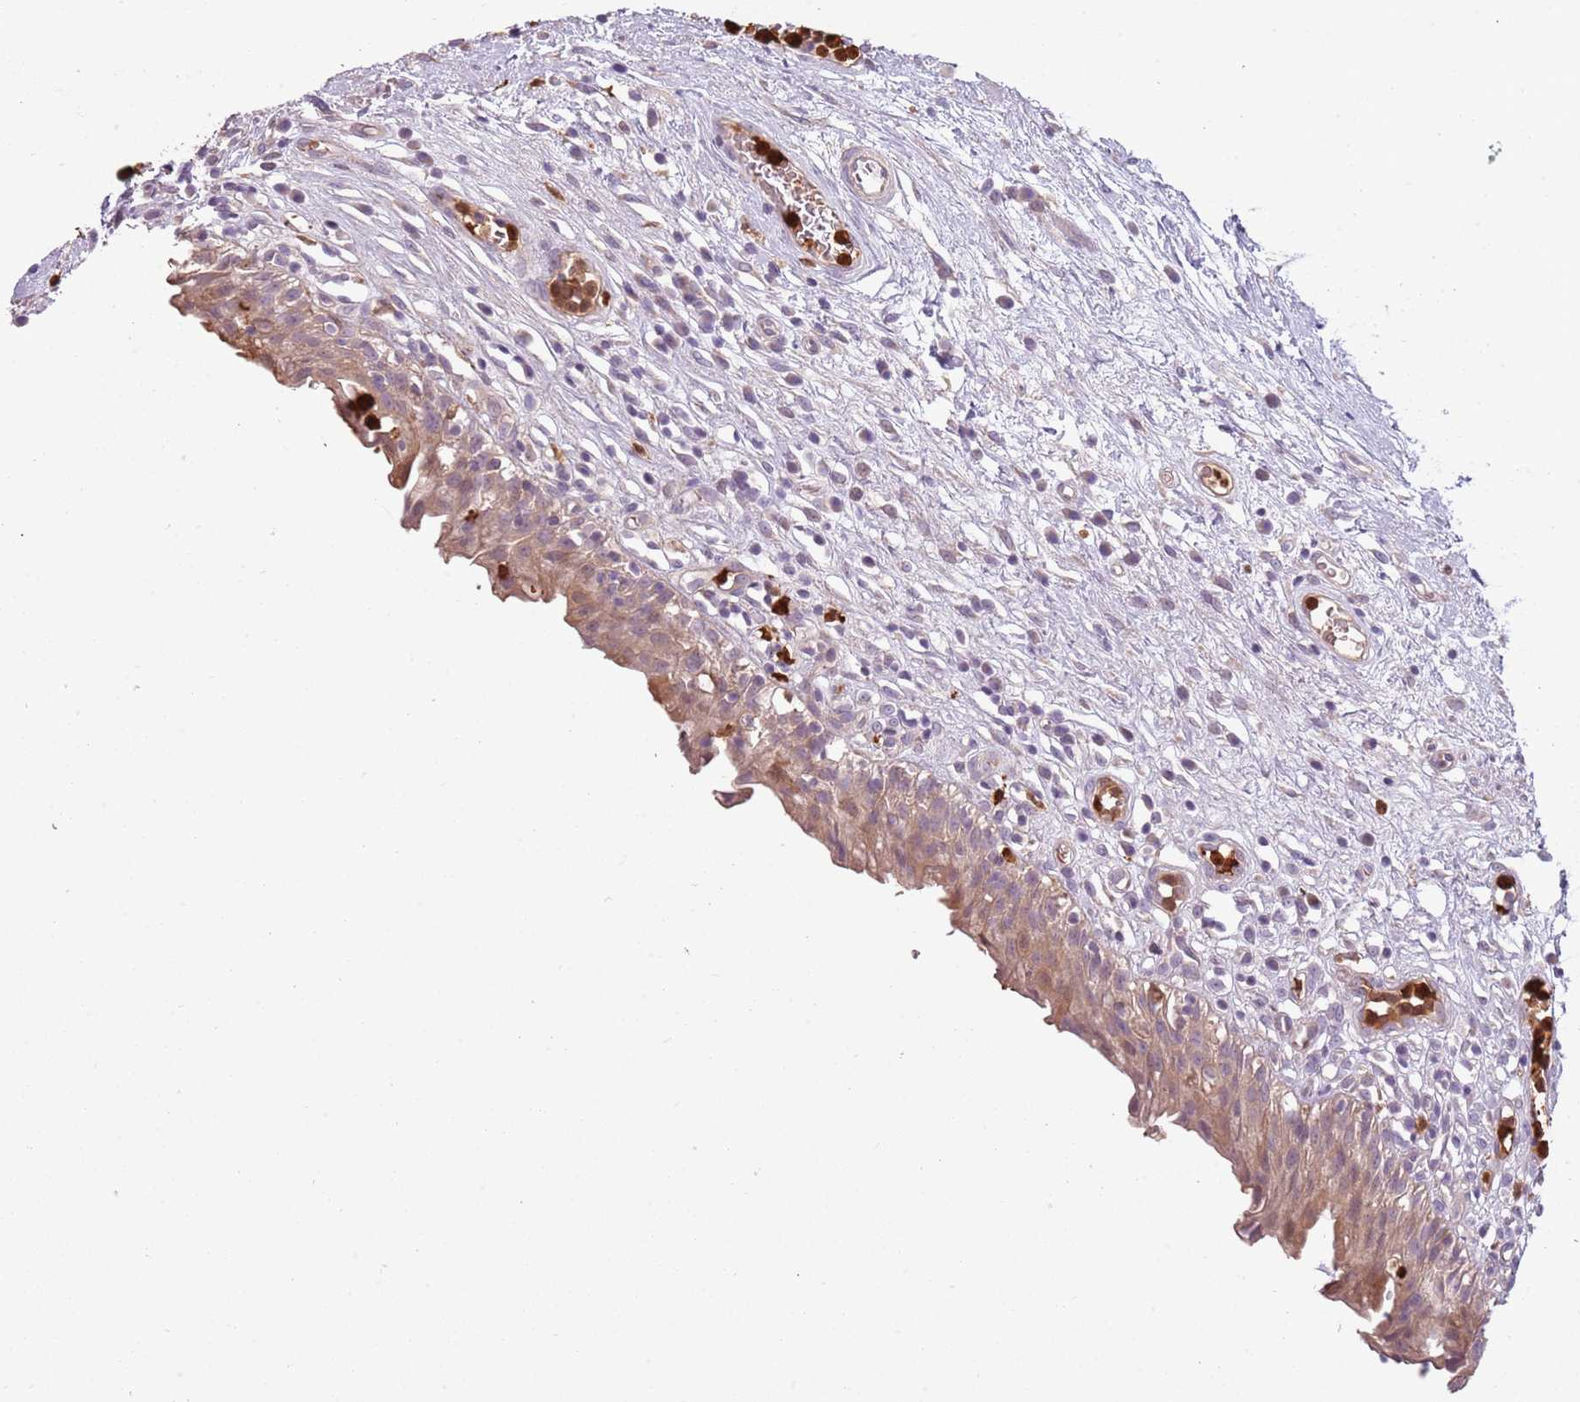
{"staining": {"intensity": "moderate", "quantity": ">75%", "location": "cytoplasmic/membranous"}, "tissue": "urinary bladder", "cell_type": "Urothelial cells", "image_type": "normal", "snomed": [{"axis": "morphology", "description": "Normal tissue, NOS"}, {"axis": "morphology", "description": "Inflammation, NOS"}, {"axis": "topography", "description": "Urinary bladder"}], "caption": "IHC staining of normal urinary bladder, which exhibits medium levels of moderate cytoplasmic/membranous staining in about >75% of urothelial cells indicating moderate cytoplasmic/membranous protein expression. The staining was performed using DAB (3,3'-diaminobenzidine) (brown) for protein detection and nuclei were counterstained in hematoxylin (blue).", "gene": "SPAG4", "patient": {"sex": "male", "age": 63}}